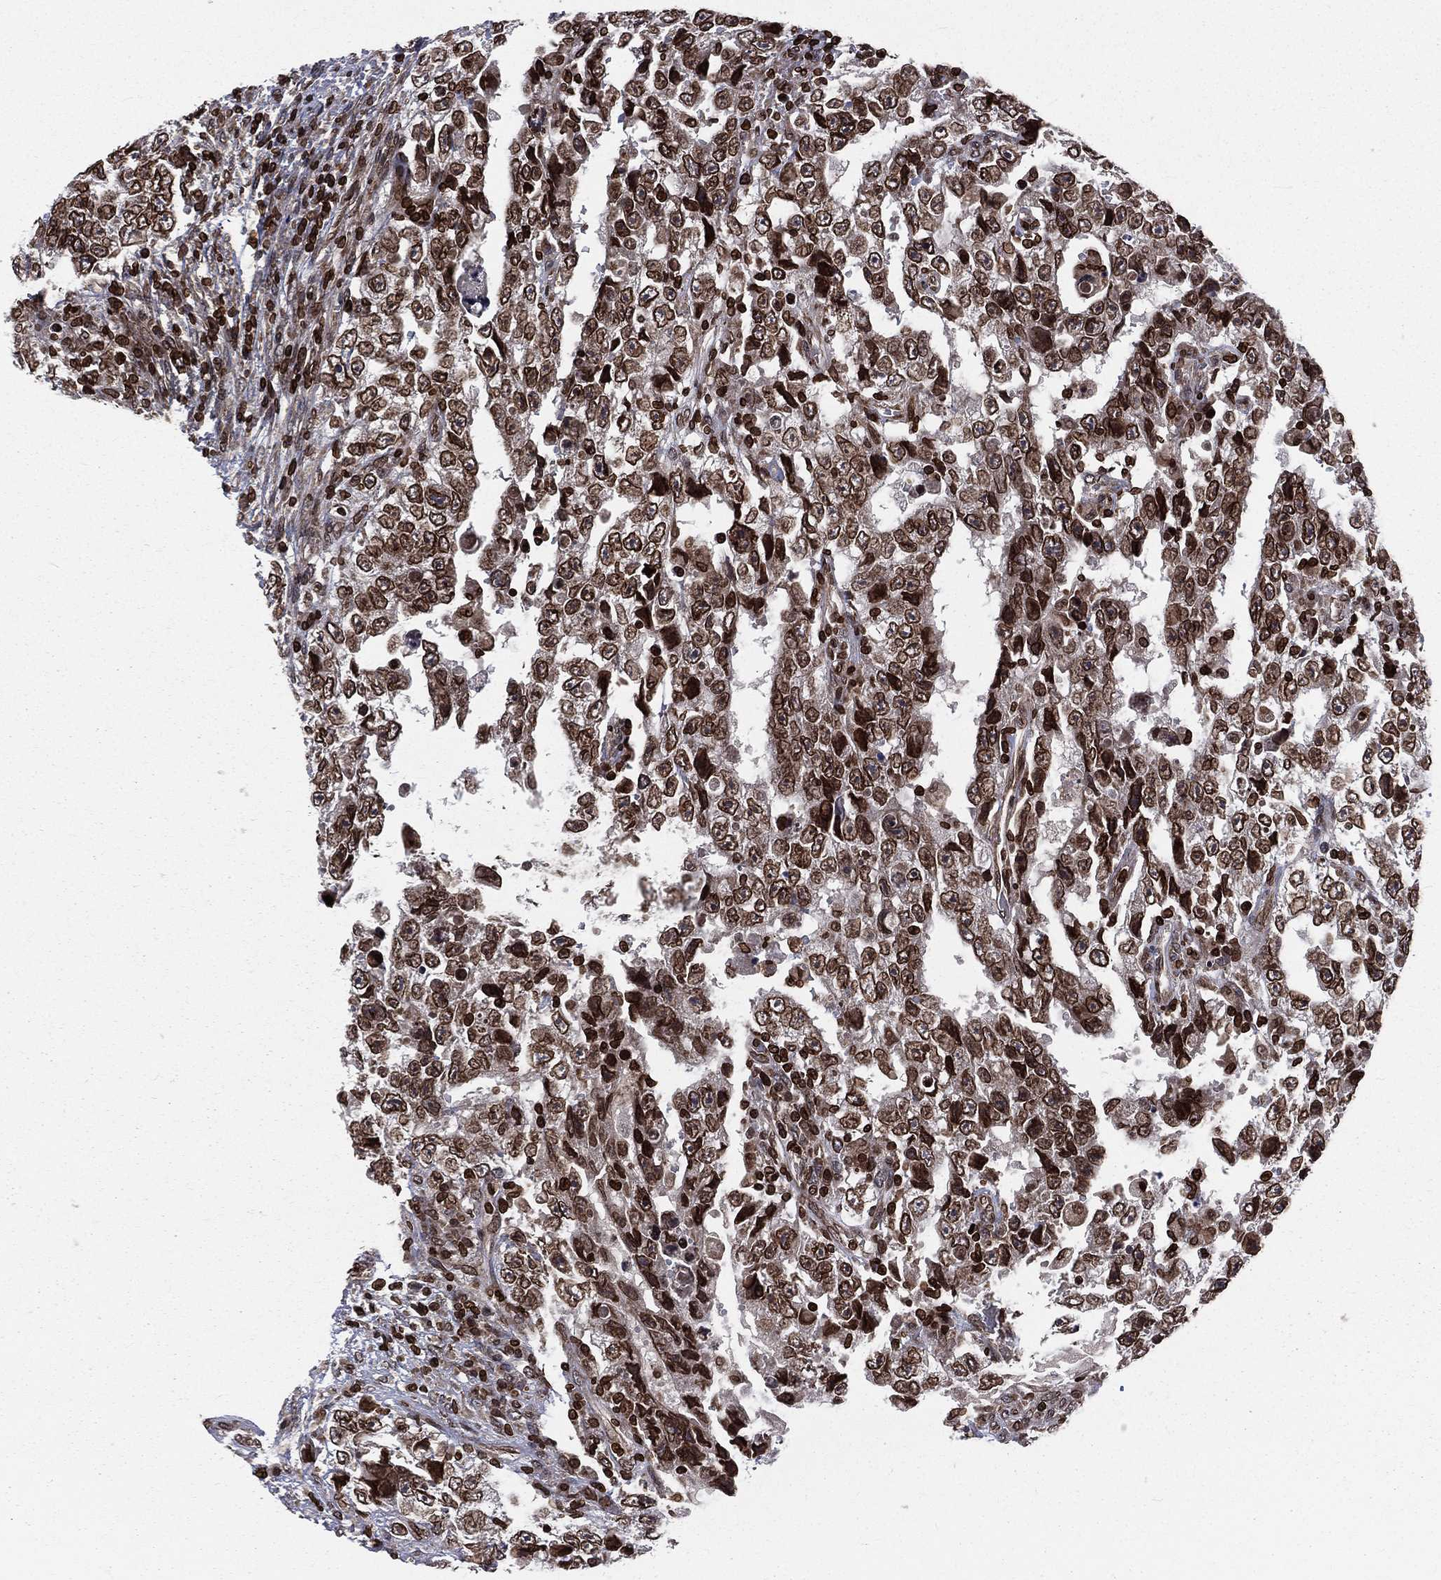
{"staining": {"intensity": "strong", "quantity": ">75%", "location": "cytoplasmic/membranous,nuclear"}, "tissue": "testis cancer", "cell_type": "Tumor cells", "image_type": "cancer", "snomed": [{"axis": "morphology", "description": "Carcinoma, Embryonal, NOS"}, {"axis": "topography", "description": "Testis"}], "caption": "Immunohistochemistry (DAB (3,3'-diaminobenzidine)) staining of human embryonal carcinoma (testis) demonstrates strong cytoplasmic/membranous and nuclear protein expression in about >75% of tumor cells.", "gene": "LBR", "patient": {"sex": "male", "age": 26}}